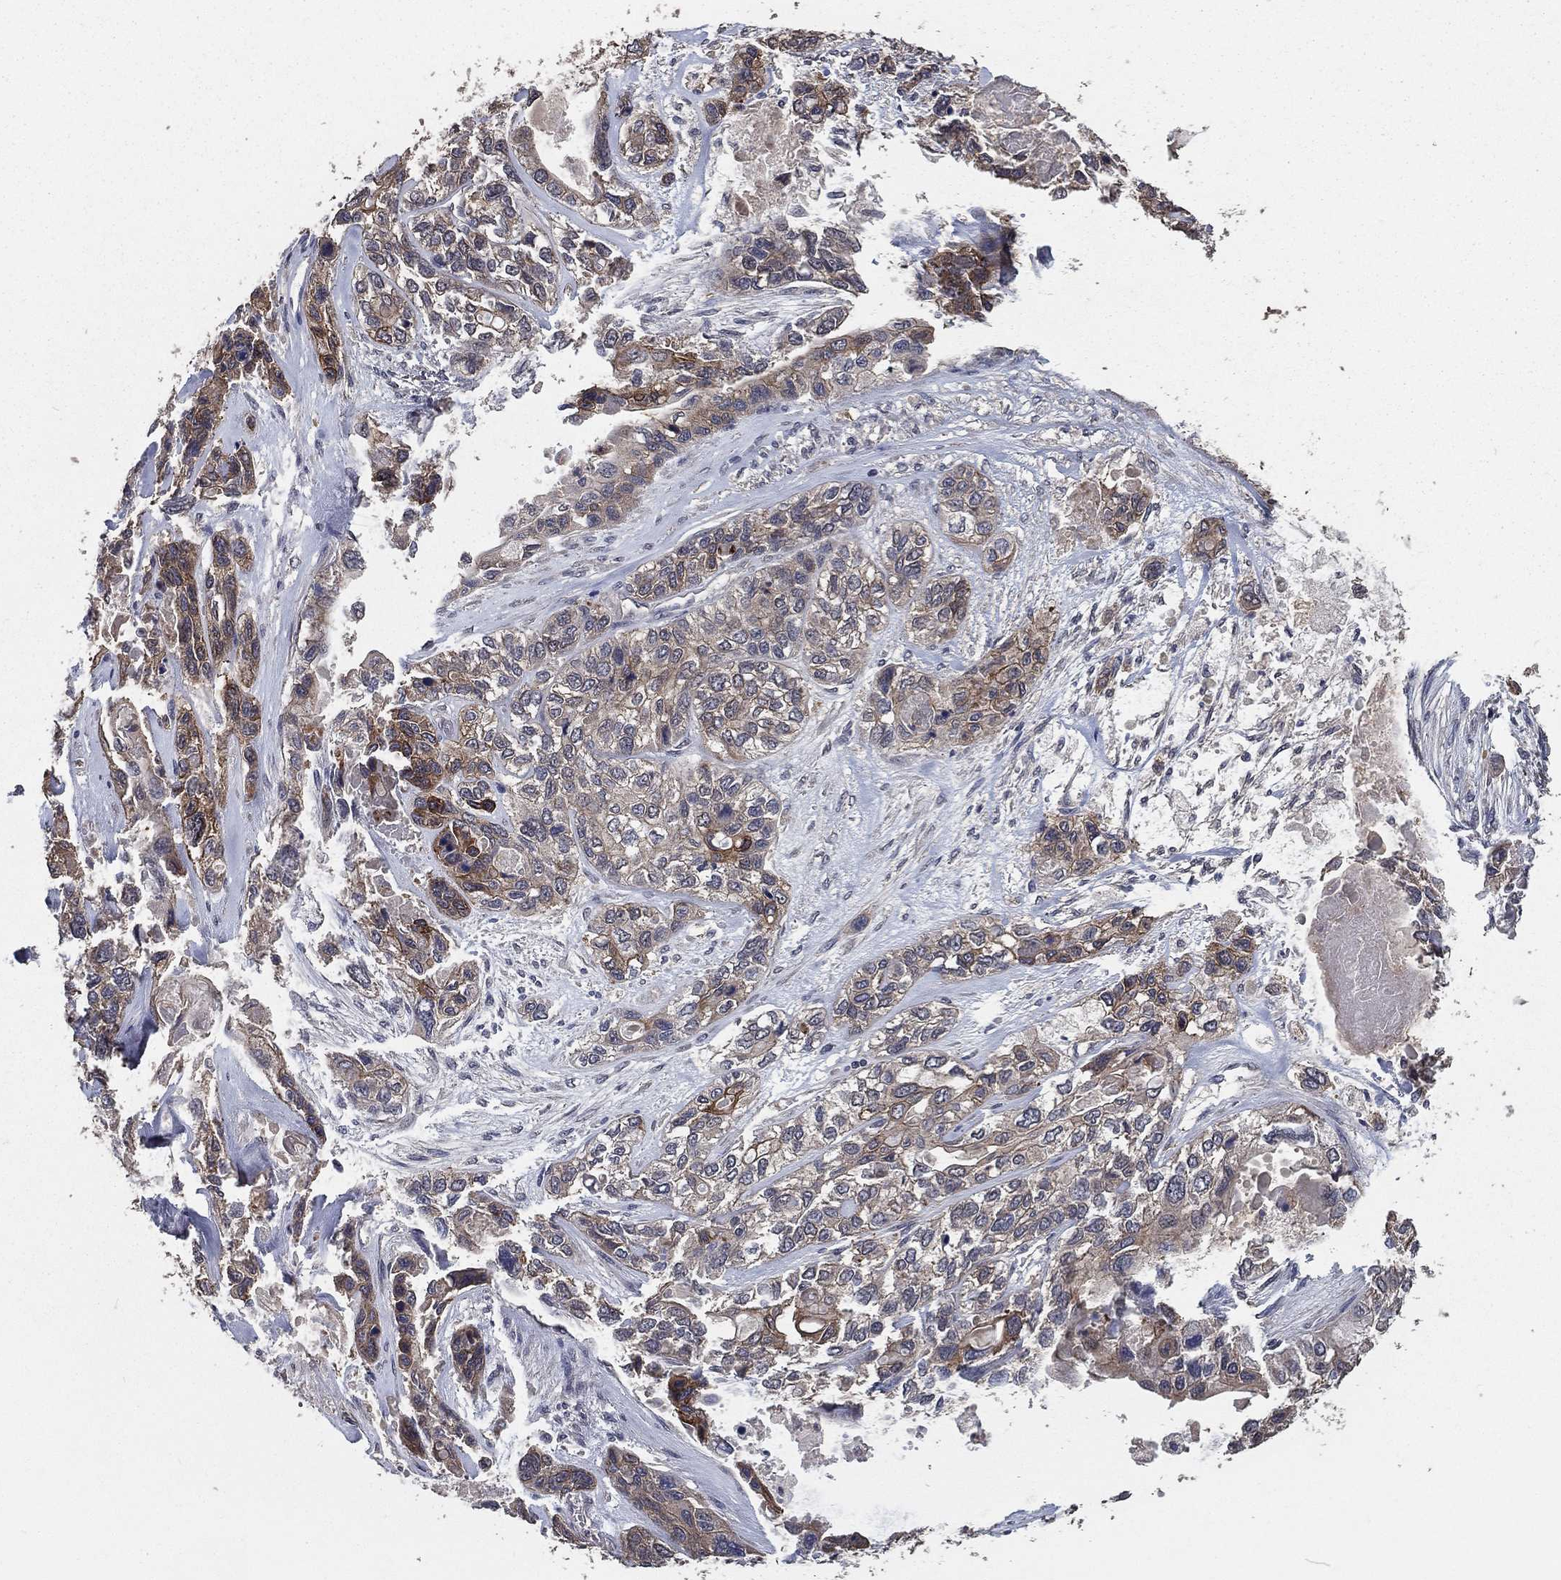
{"staining": {"intensity": "moderate", "quantity": "<25%", "location": "cytoplasmic/membranous"}, "tissue": "lung cancer", "cell_type": "Tumor cells", "image_type": "cancer", "snomed": [{"axis": "morphology", "description": "Squamous cell carcinoma, NOS"}, {"axis": "topography", "description": "Lung"}], "caption": "The image shows immunohistochemical staining of lung cancer. There is moderate cytoplasmic/membranous expression is identified in approximately <25% of tumor cells.", "gene": "PCNT", "patient": {"sex": "female", "age": 70}}